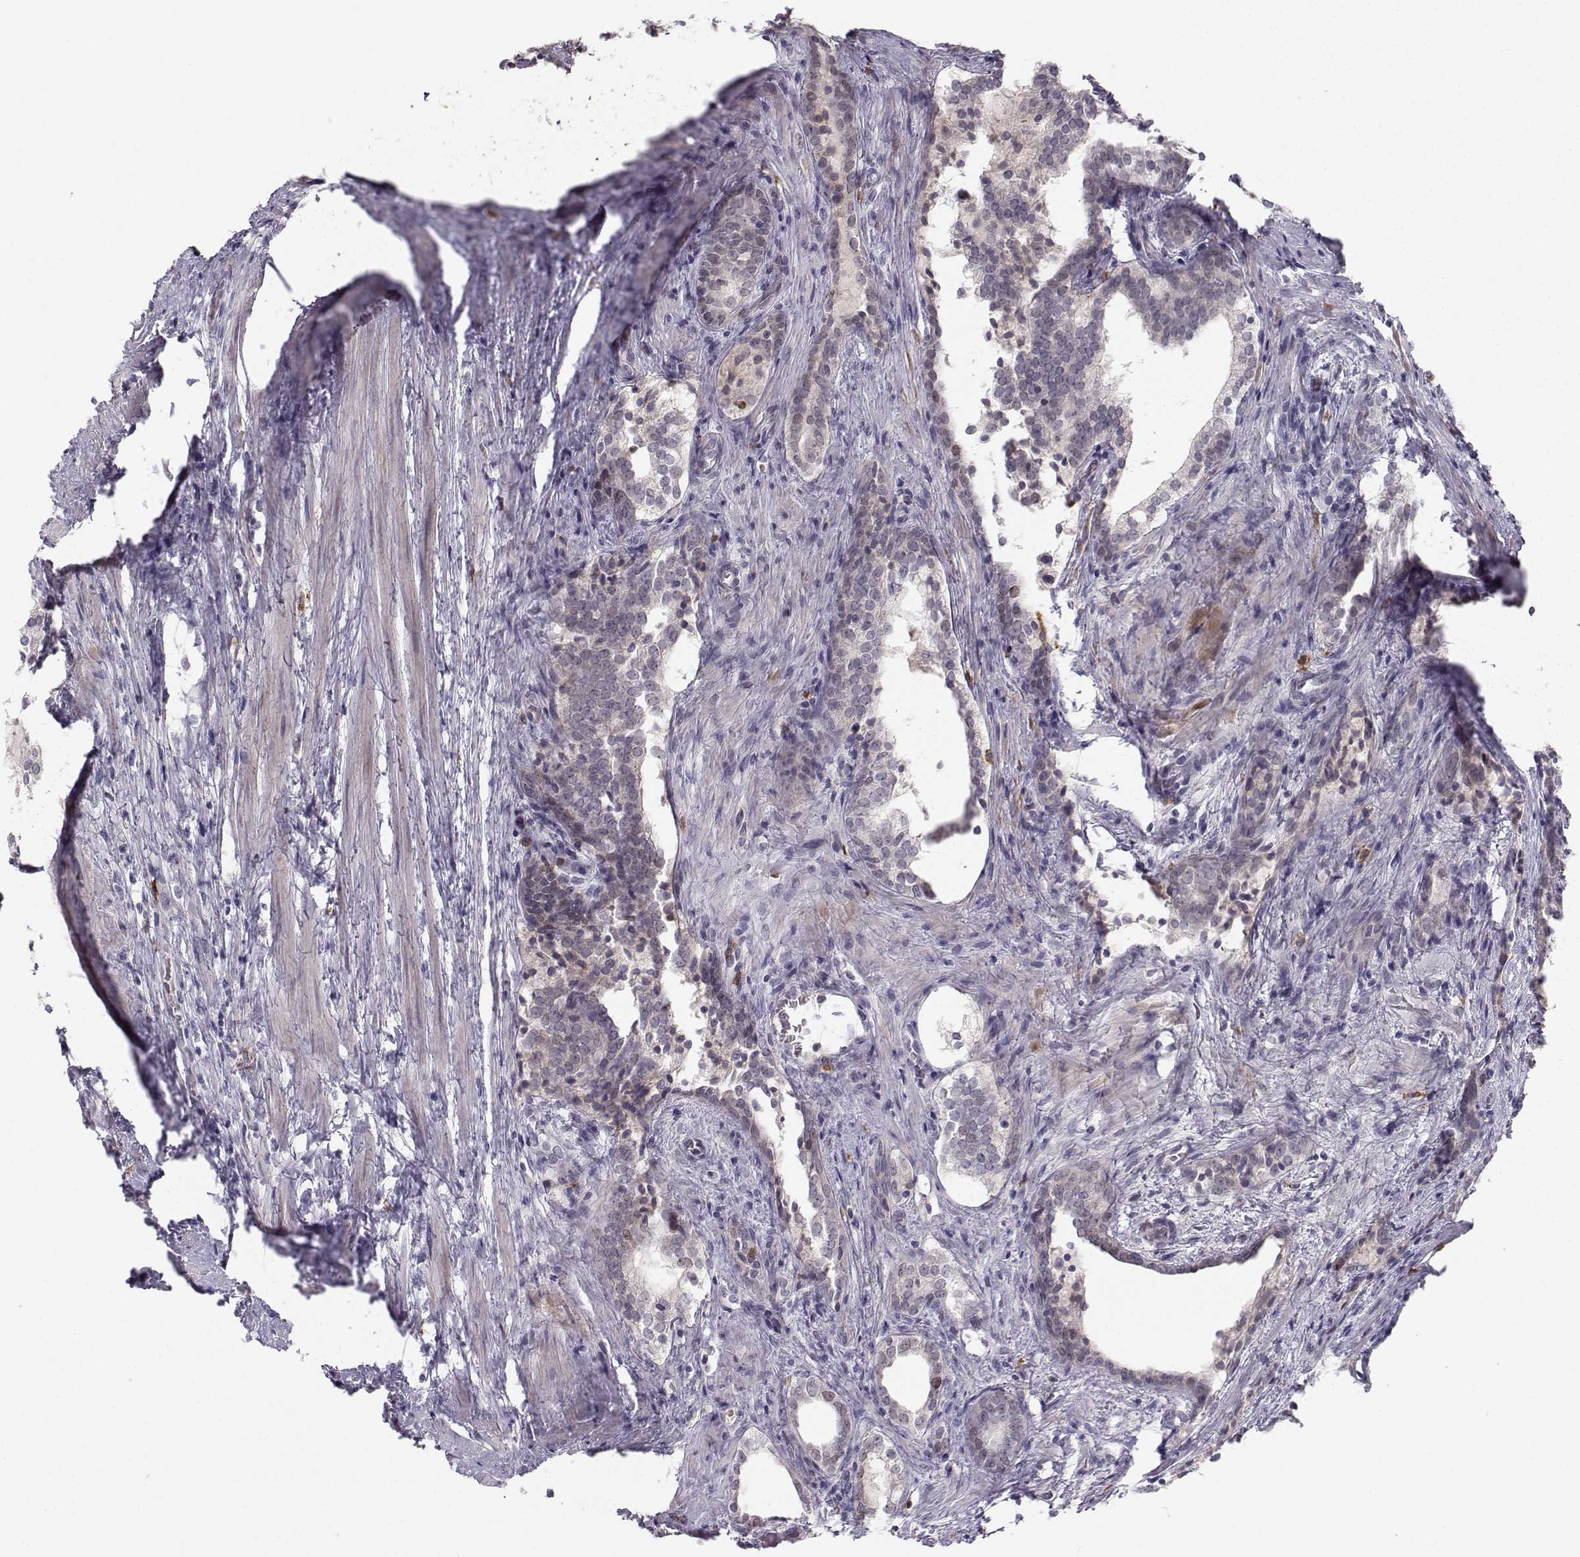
{"staining": {"intensity": "weak", "quantity": "<25%", "location": "cytoplasmic/membranous"}, "tissue": "prostate cancer", "cell_type": "Tumor cells", "image_type": "cancer", "snomed": [{"axis": "morphology", "description": "Adenocarcinoma, NOS"}, {"axis": "morphology", "description": "Adenocarcinoma, High grade"}, {"axis": "topography", "description": "Prostate"}], "caption": "Immunohistochemical staining of prostate cancer (adenocarcinoma) displays no significant positivity in tumor cells. Brightfield microscopy of IHC stained with DAB (brown) and hematoxylin (blue), captured at high magnification.", "gene": "LRP8", "patient": {"sex": "male", "age": 61}}